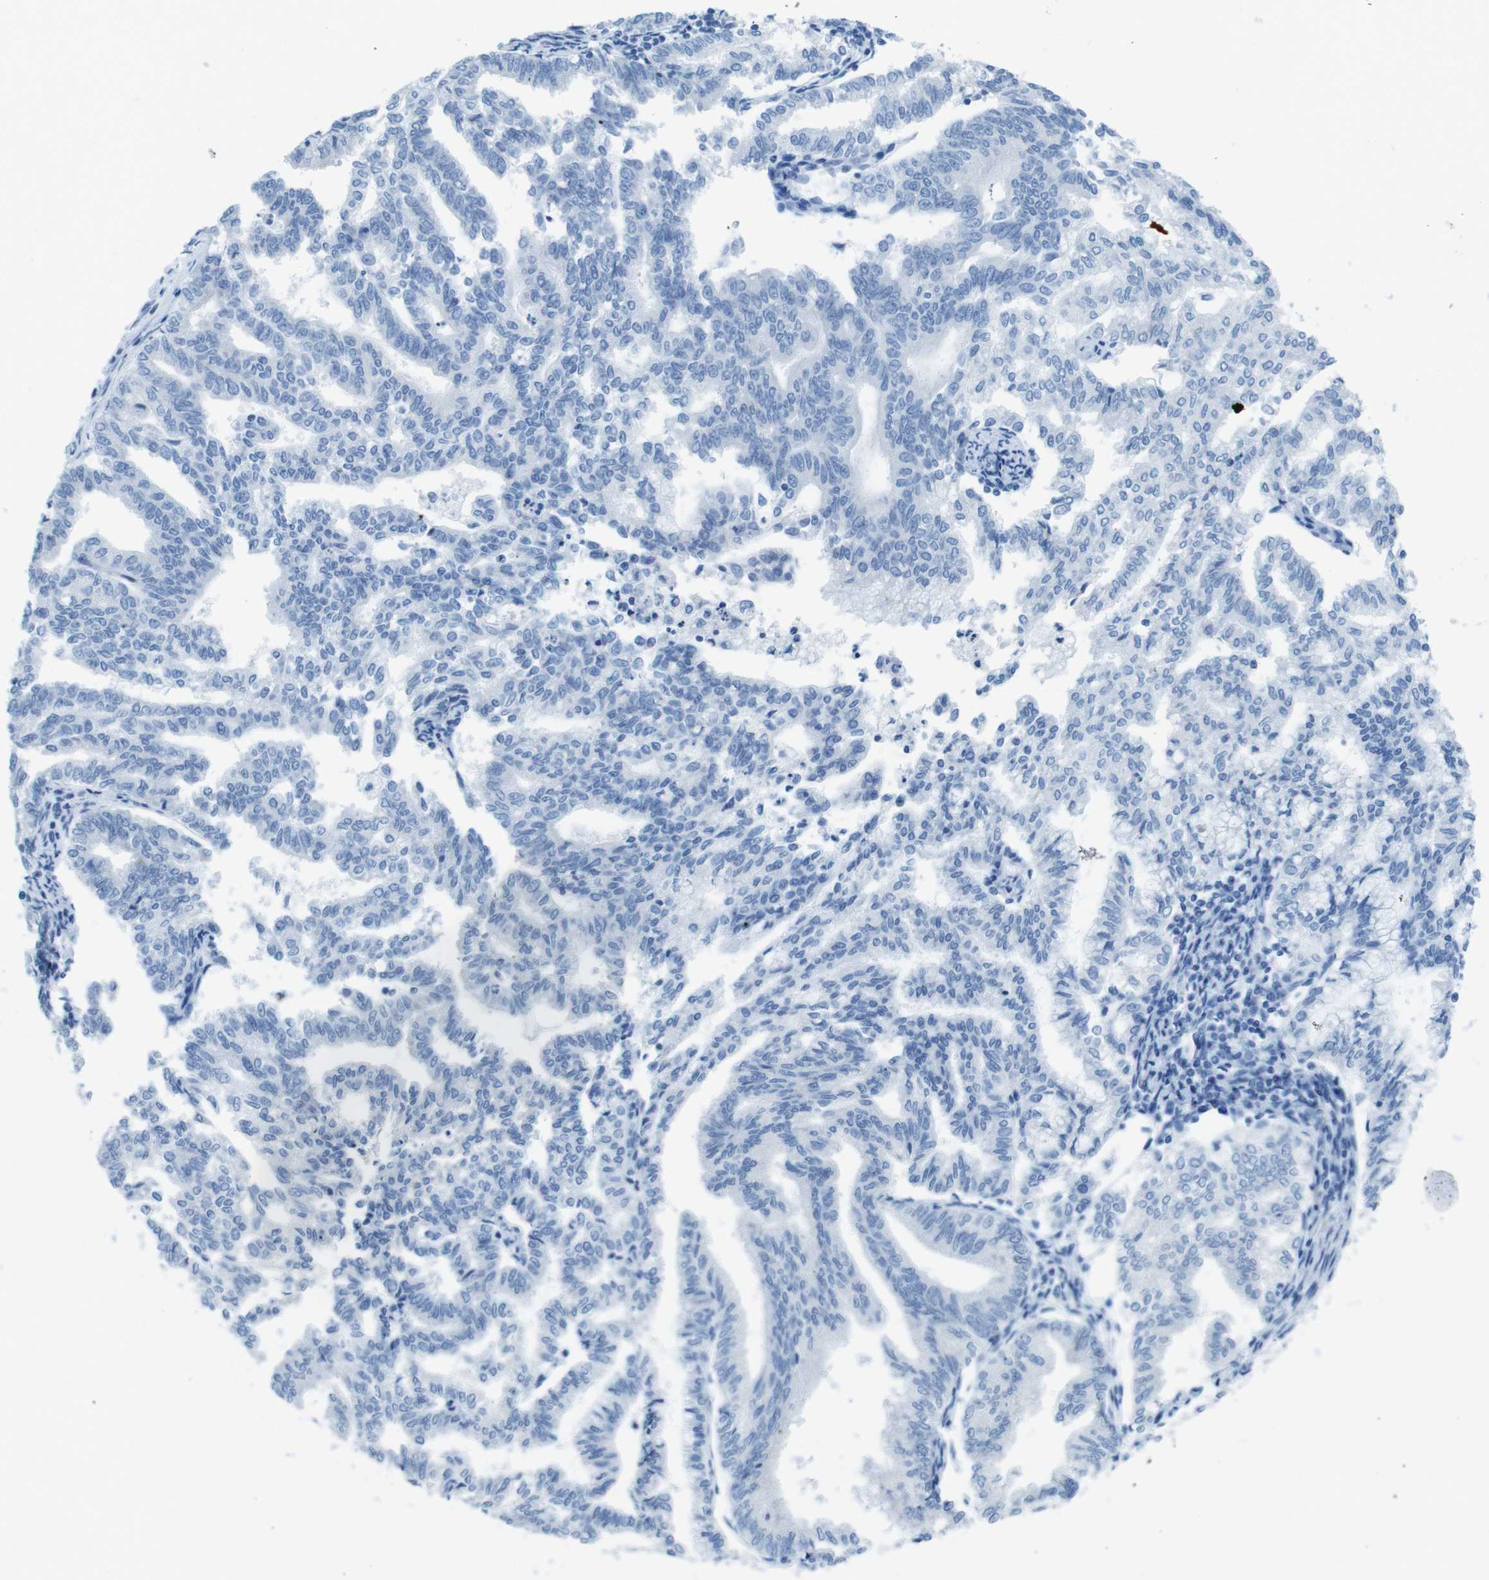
{"staining": {"intensity": "negative", "quantity": "none", "location": "none"}, "tissue": "endometrial cancer", "cell_type": "Tumor cells", "image_type": "cancer", "snomed": [{"axis": "morphology", "description": "Adenocarcinoma, NOS"}, {"axis": "topography", "description": "Endometrium"}], "caption": "The immunohistochemistry (IHC) photomicrograph has no significant staining in tumor cells of adenocarcinoma (endometrial) tissue. (DAB (3,3'-diaminobenzidine) immunohistochemistry (IHC) with hematoxylin counter stain).", "gene": "GAP43", "patient": {"sex": "female", "age": 79}}